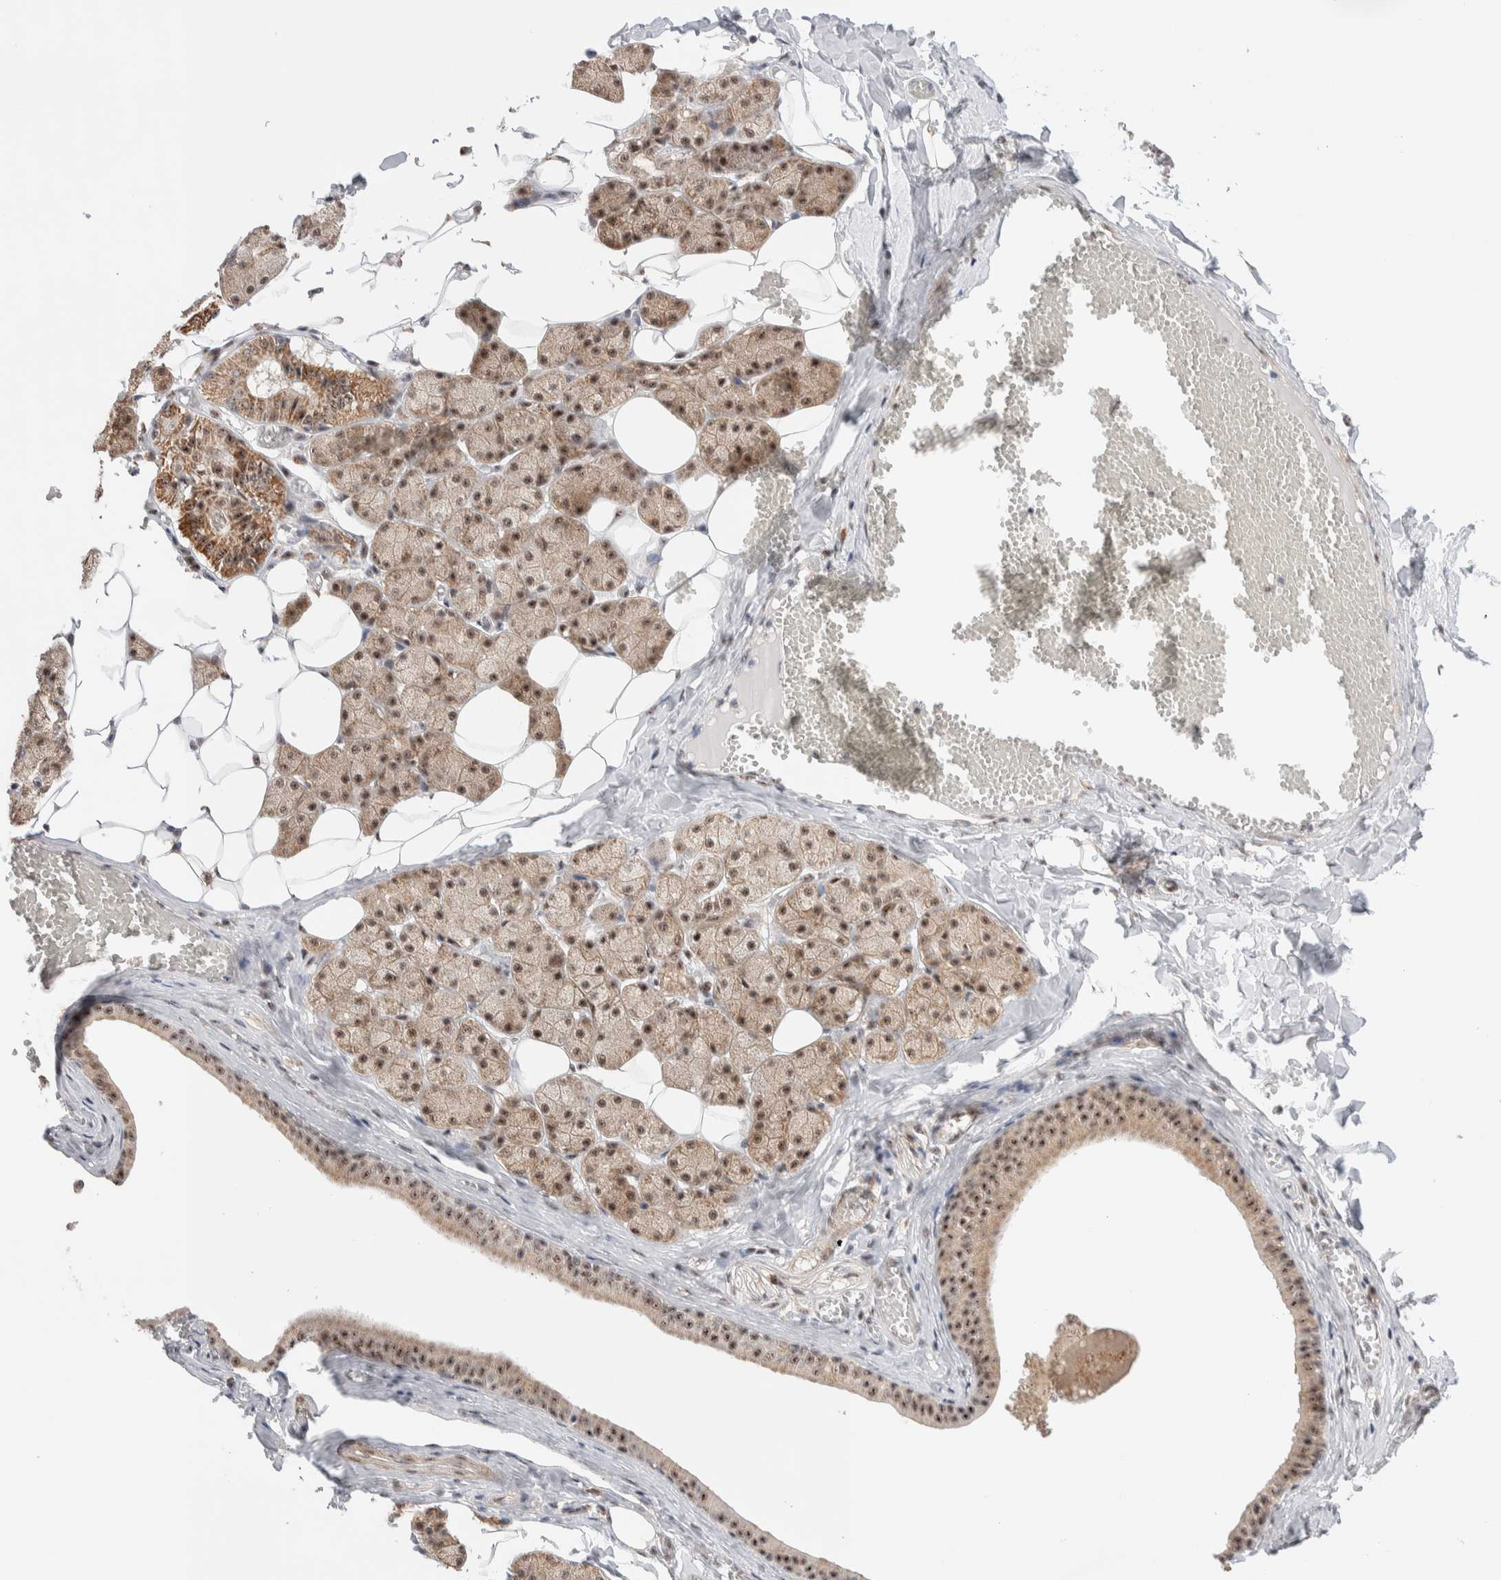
{"staining": {"intensity": "moderate", "quantity": ">75%", "location": "cytoplasmic/membranous,nuclear"}, "tissue": "salivary gland", "cell_type": "Glandular cells", "image_type": "normal", "snomed": [{"axis": "morphology", "description": "Normal tissue, NOS"}, {"axis": "topography", "description": "Salivary gland"}], "caption": "Immunohistochemical staining of unremarkable human salivary gland shows moderate cytoplasmic/membranous,nuclear protein staining in about >75% of glandular cells.", "gene": "ZNF695", "patient": {"sex": "female", "age": 33}}